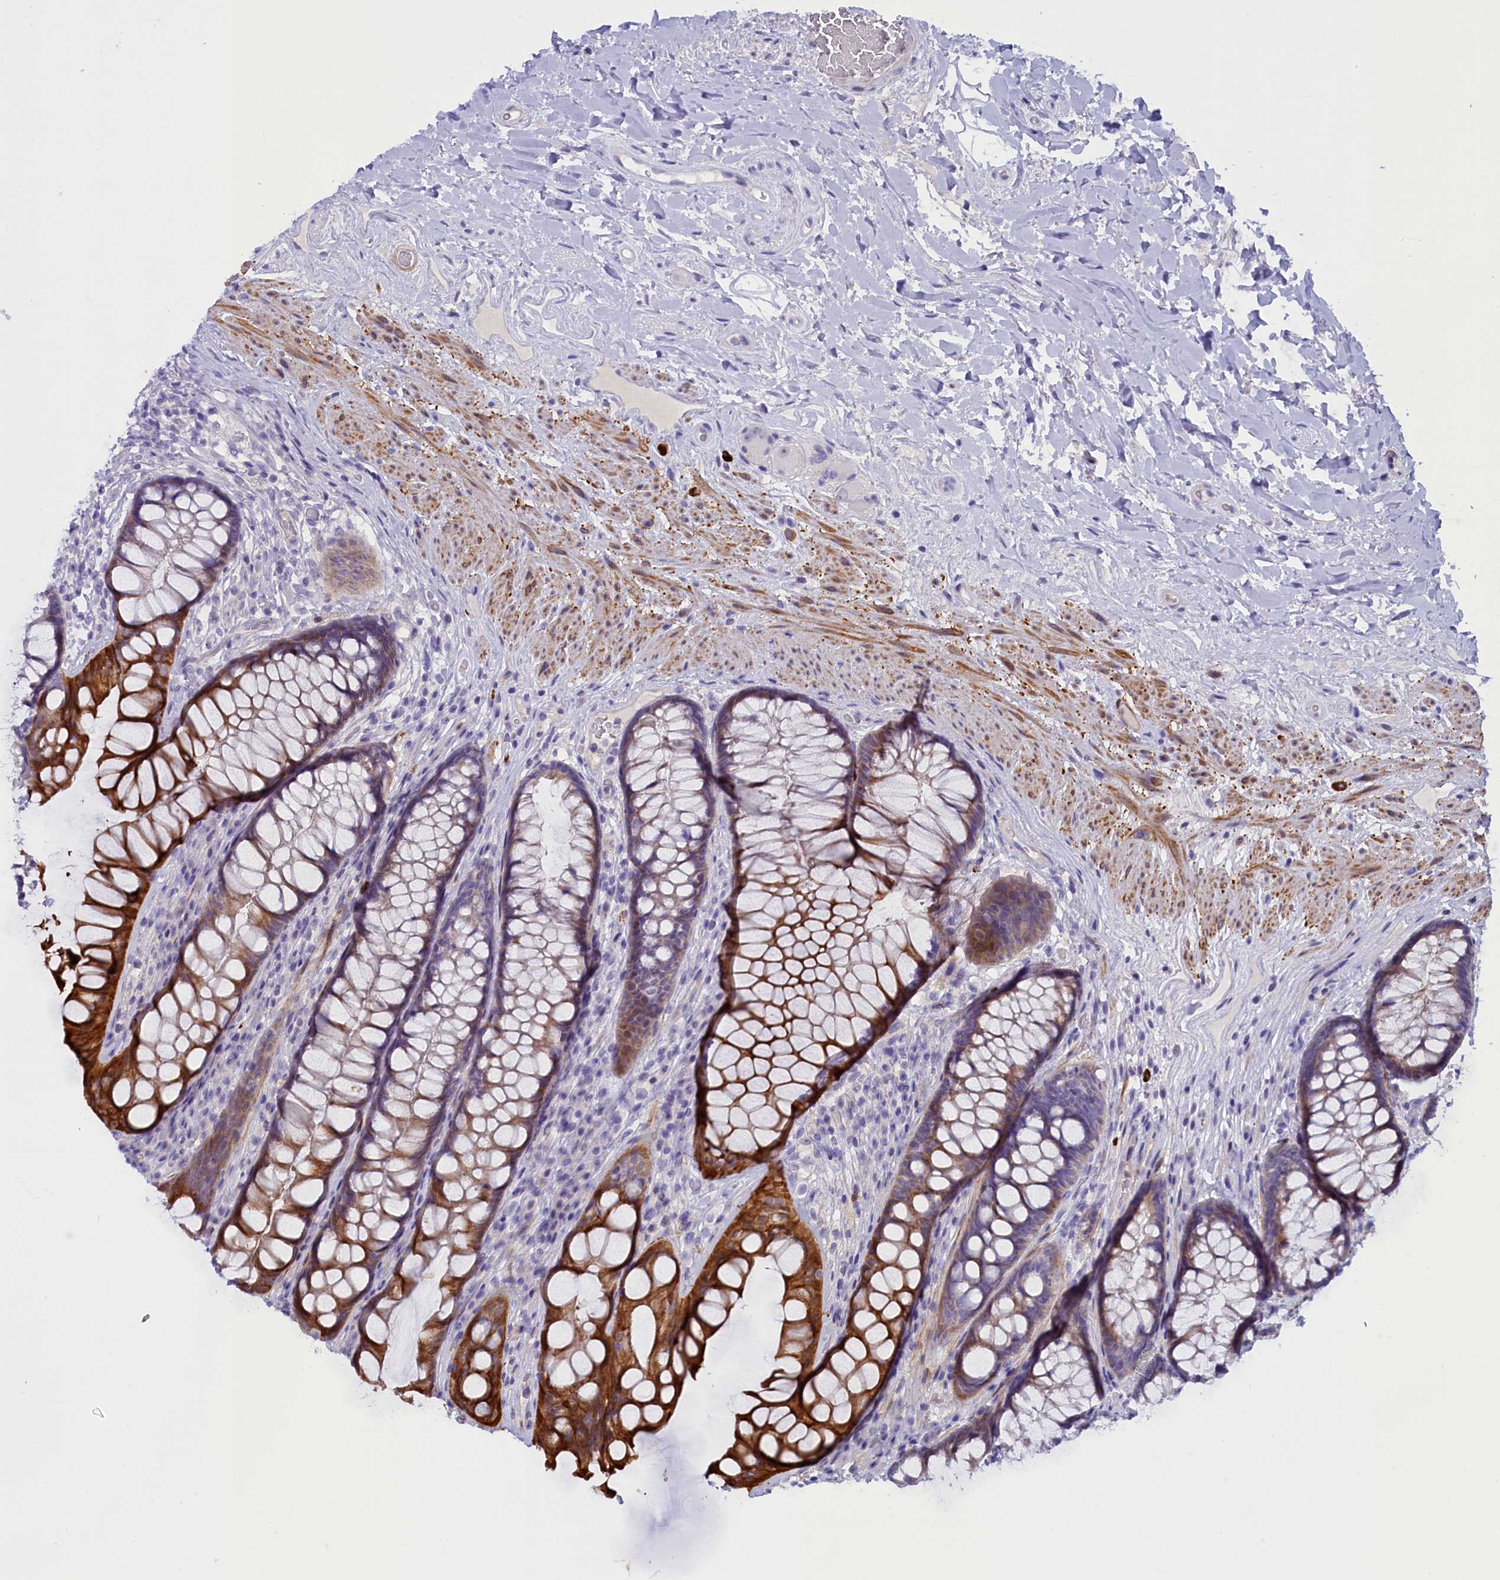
{"staining": {"intensity": "moderate", "quantity": ">75%", "location": "cytoplasmic/membranous"}, "tissue": "rectum", "cell_type": "Glandular cells", "image_type": "normal", "snomed": [{"axis": "morphology", "description": "Normal tissue, NOS"}, {"axis": "topography", "description": "Rectum"}], "caption": "Moderate cytoplasmic/membranous positivity is appreciated in approximately >75% of glandular cells in benign rectum. The staining was performed using DAB, with brown indicating positive protein expression. Nuclei are stained blue with hematoxylin.", "gene": "RTTN", "patient": {"sex": "male", "age": 74}}